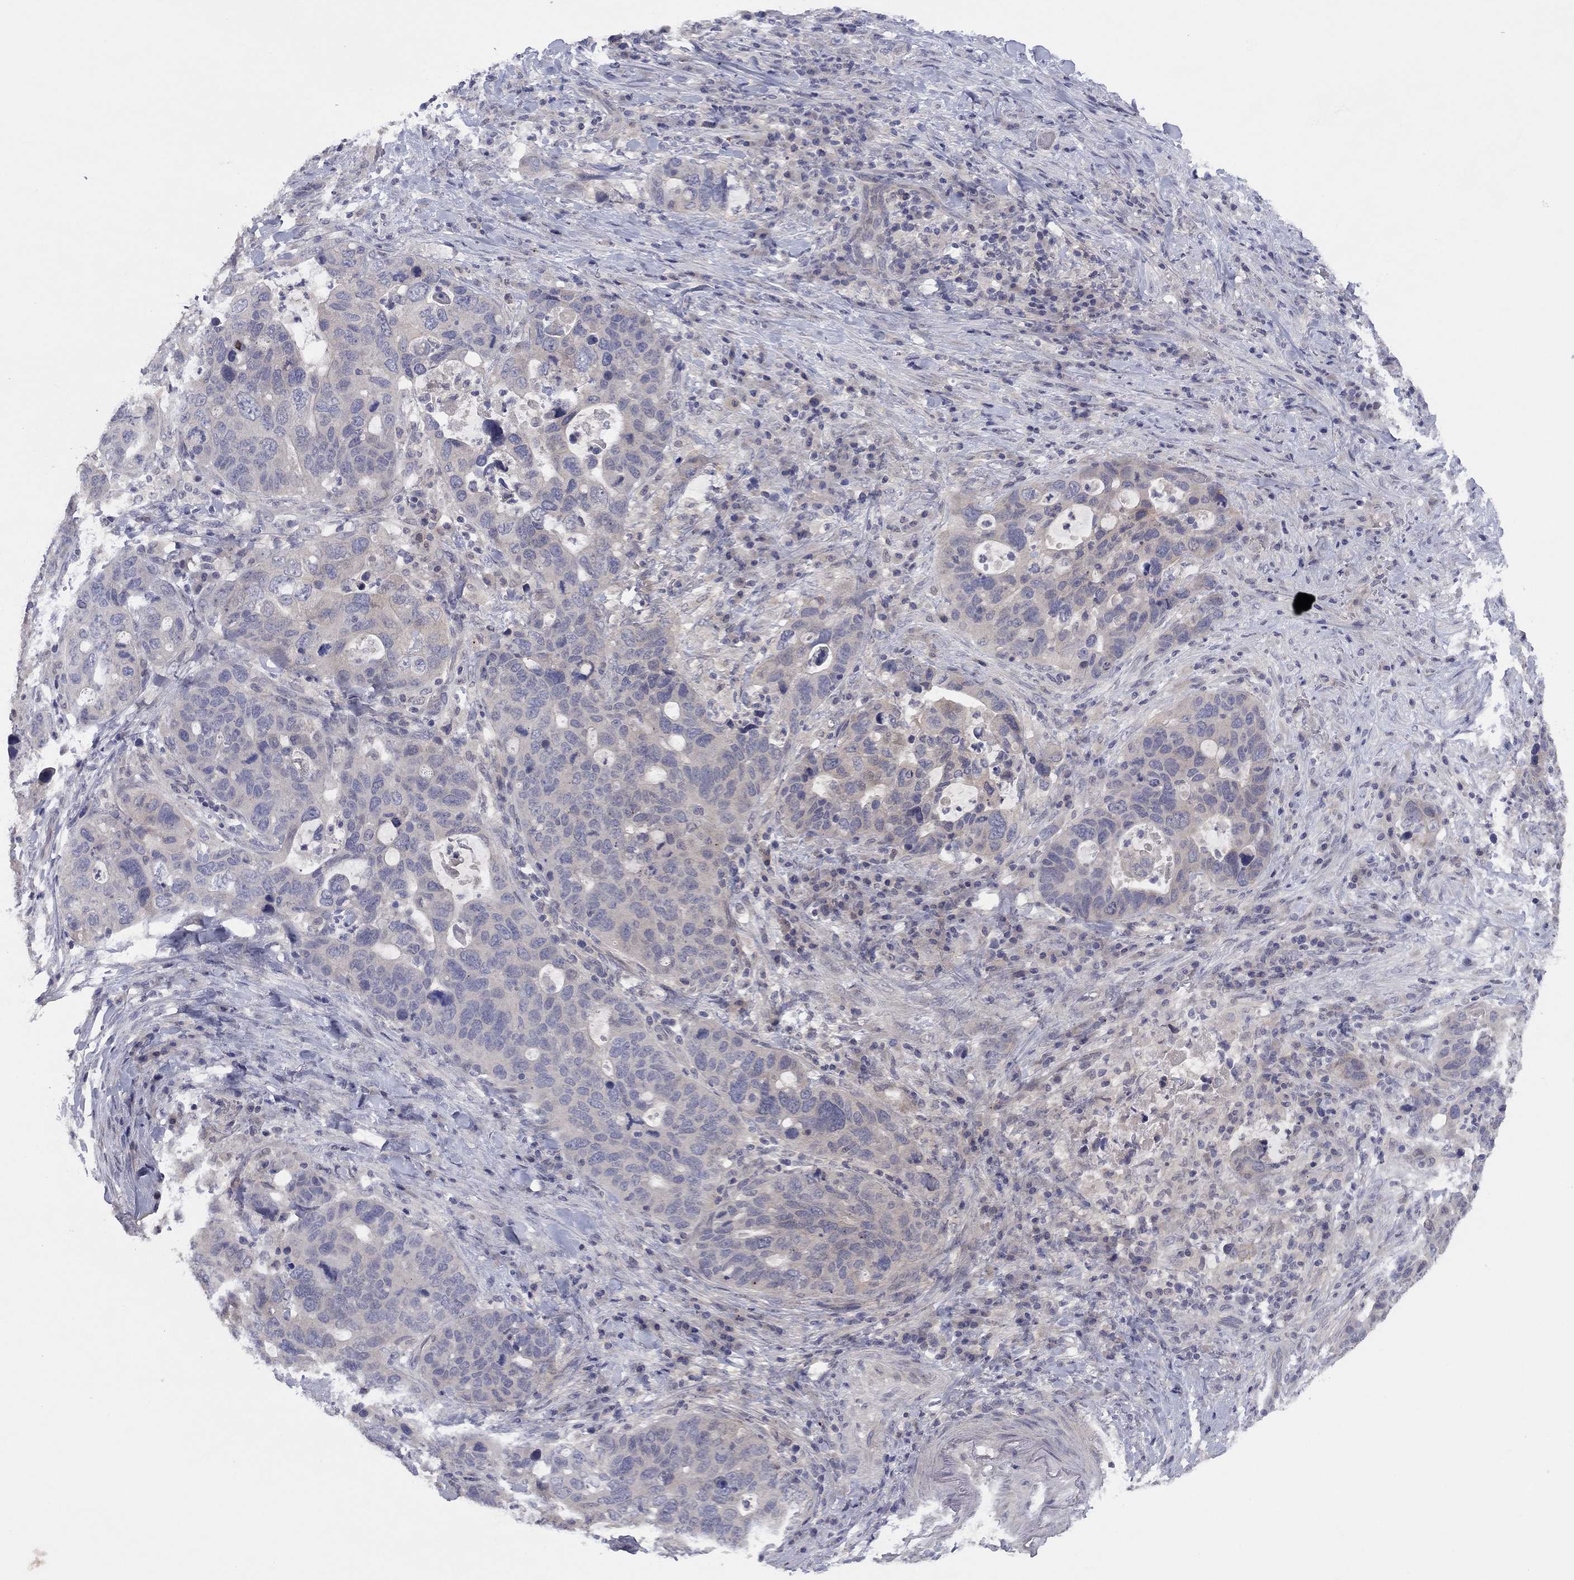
{"staining": {"intensity": "weak", "quantity": "25%-75%", "location": "cytoplasmic/membranous"}, "tissue": "stomach cancer", "cell_type": "Tumor cells", "image_type": "cancer", "snomed": [{"axis": "morphology", "description": "Adenocarcinoma, NOS"}, {"axis": "topography", "description": "Stomach"}], "caption": "A brown stain shows weak cytoplasmic/membranous staining of a protein in stomach adenocarcinoma tumor cells.", "gene": "CYP2B6", "patient": {"sex": "male", "age": 54}}